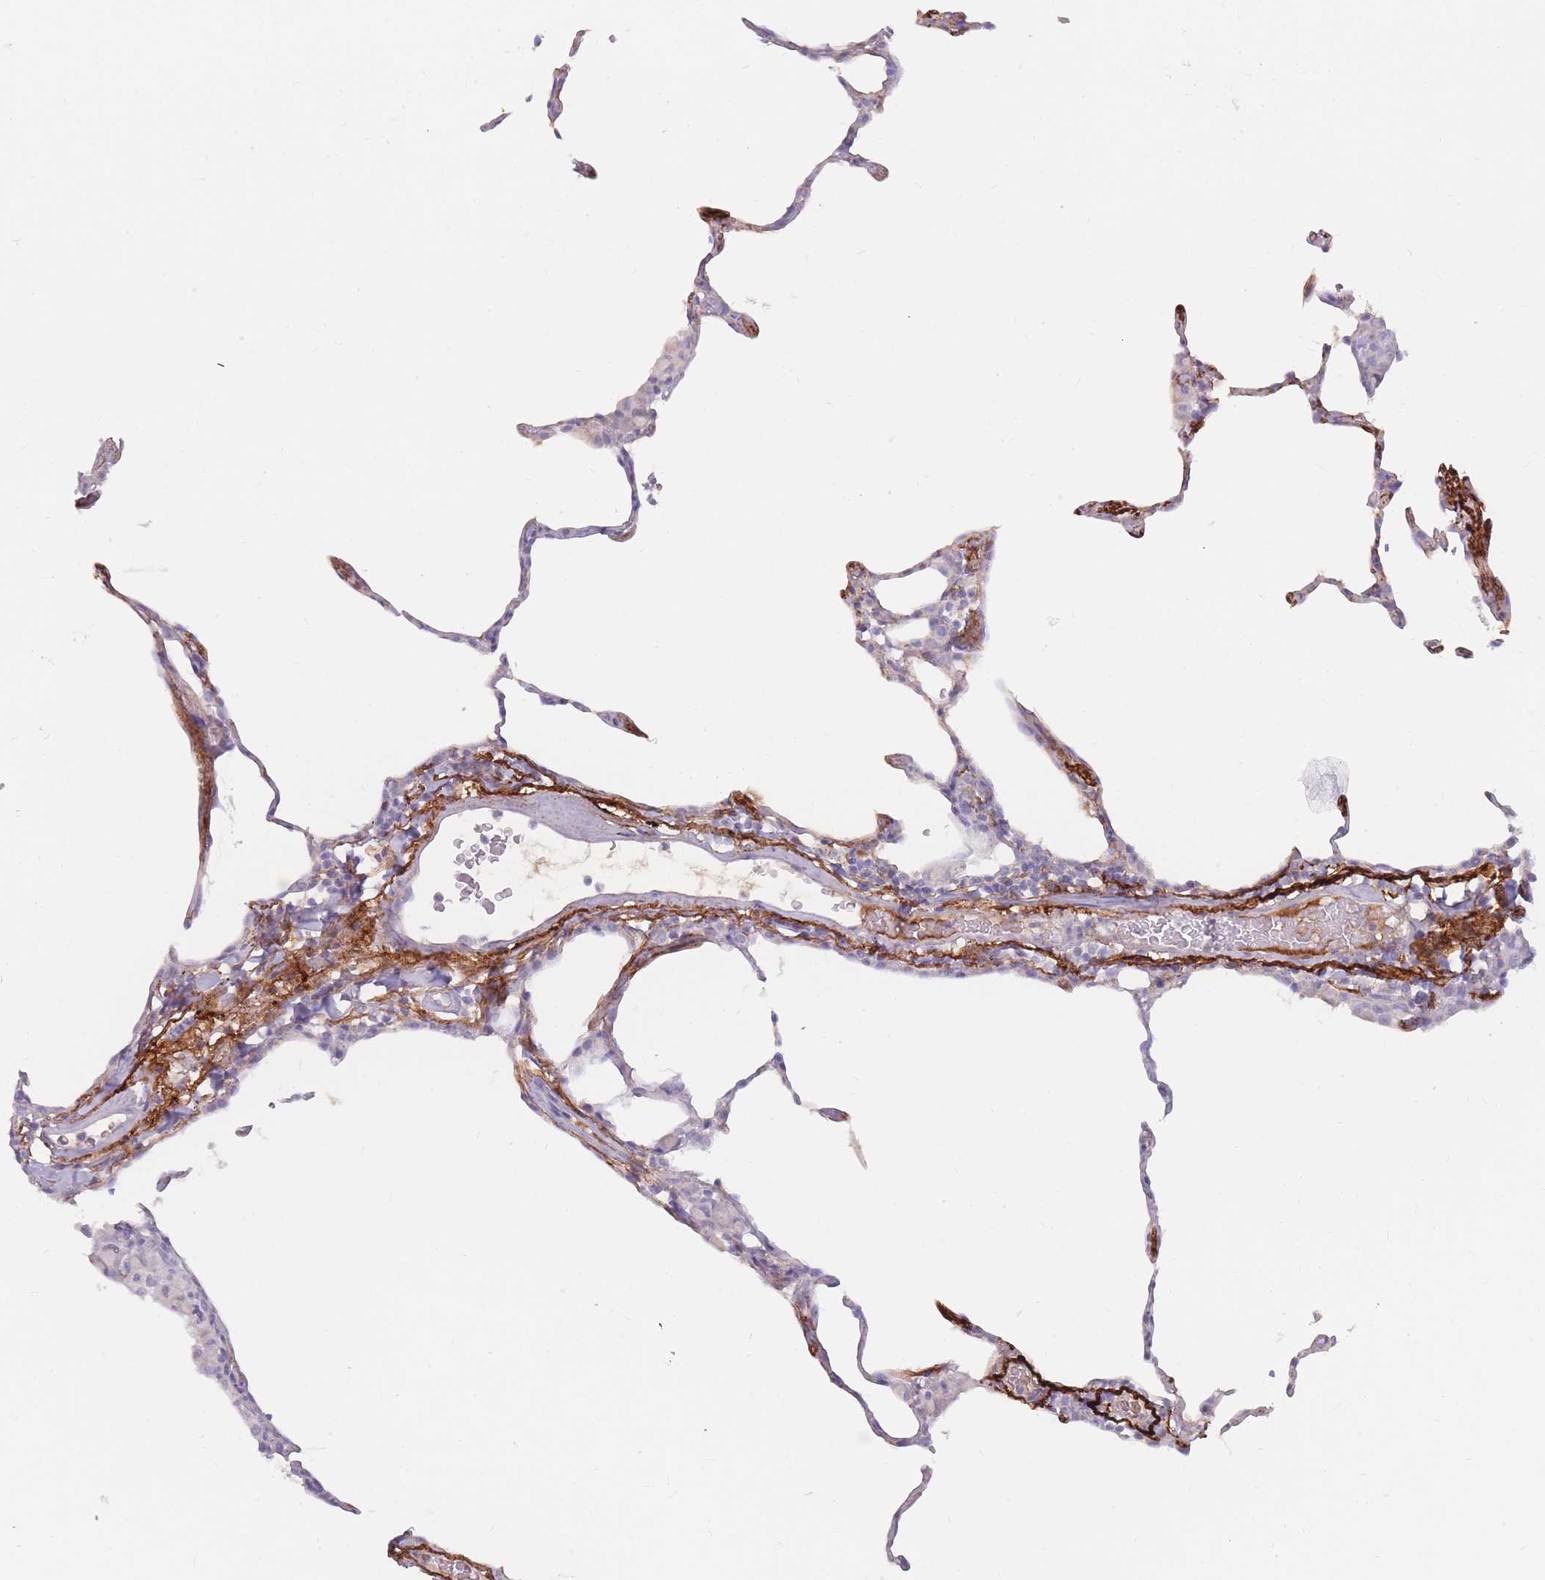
{"staining": {"intensity": "negative", "quantity": "none", "location": "none"}, "tissue": "lung", "cell_type": "Alveolar cells", "image_type": "normal", "snomed": [{"axis": "morphology", "description": "Normal tissue, NOS"}, {"axis": "topography", "description": "Lung"}], "caption": "This is an immunohistochemistry photomicrograph of benign lung. There is no staining in alveolar cells.", "gene": "PRG4", "patient": {"sex": "female", "age": 57}}